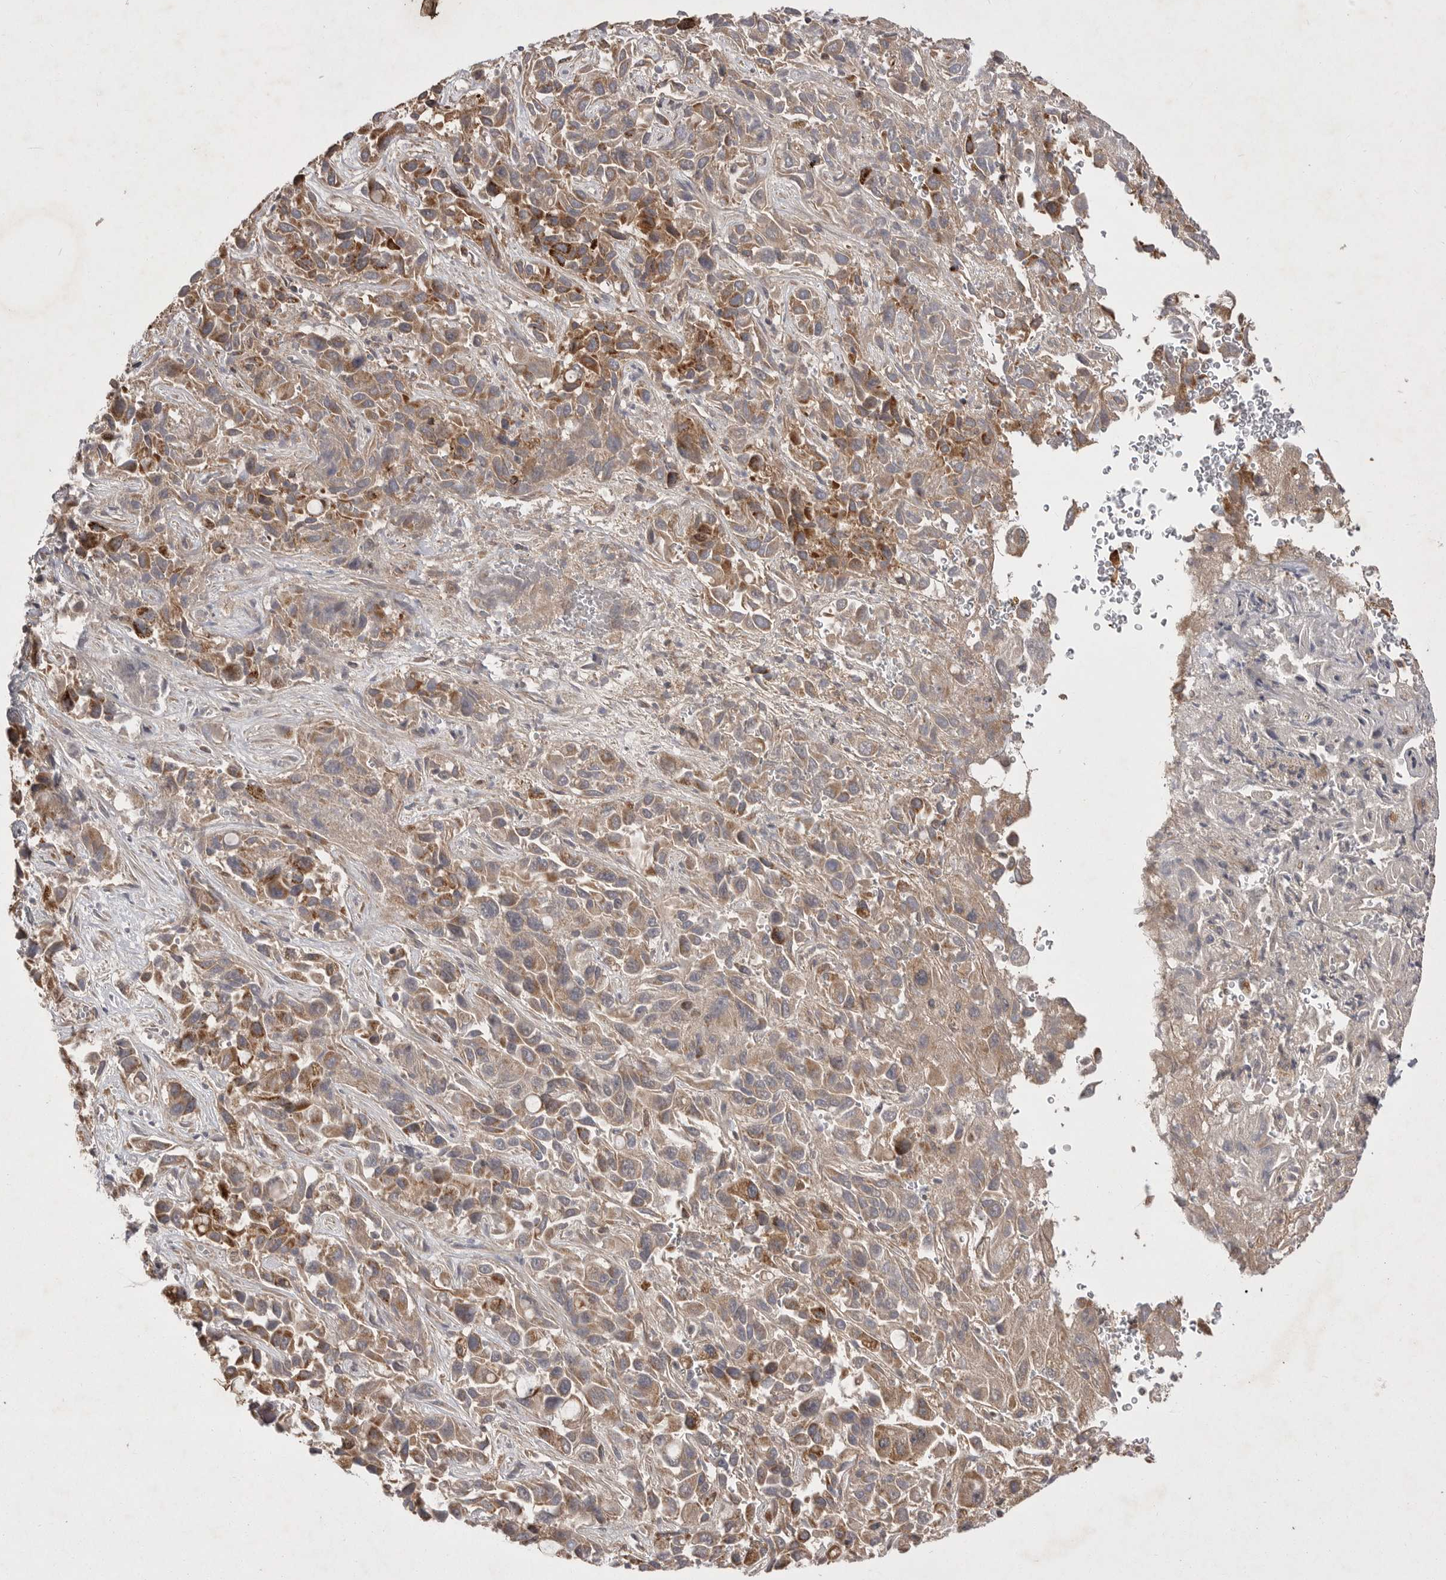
{"staining": {"intensity": "moderate", "quantity": ">75%", "location": "cytoplasmic/membranous"}, "tissue": "liver cancer", "cell_type": "Tumor cells", "image_type": "cancer", "snomed": [{"axis": "morphology", "description": "Cholangiocarcinoma"}, {"axis": "topography", "description": "Liver"}], "caption": "About >75% of tumor cells in cholangiocarcinoma (liver) reveal moderate cytoplasmic/membranous protein positivity as visualized by brown immunohistochemical staining.", "gene": "KYAT3", "patient": {"sex": "female", "age": 52}}